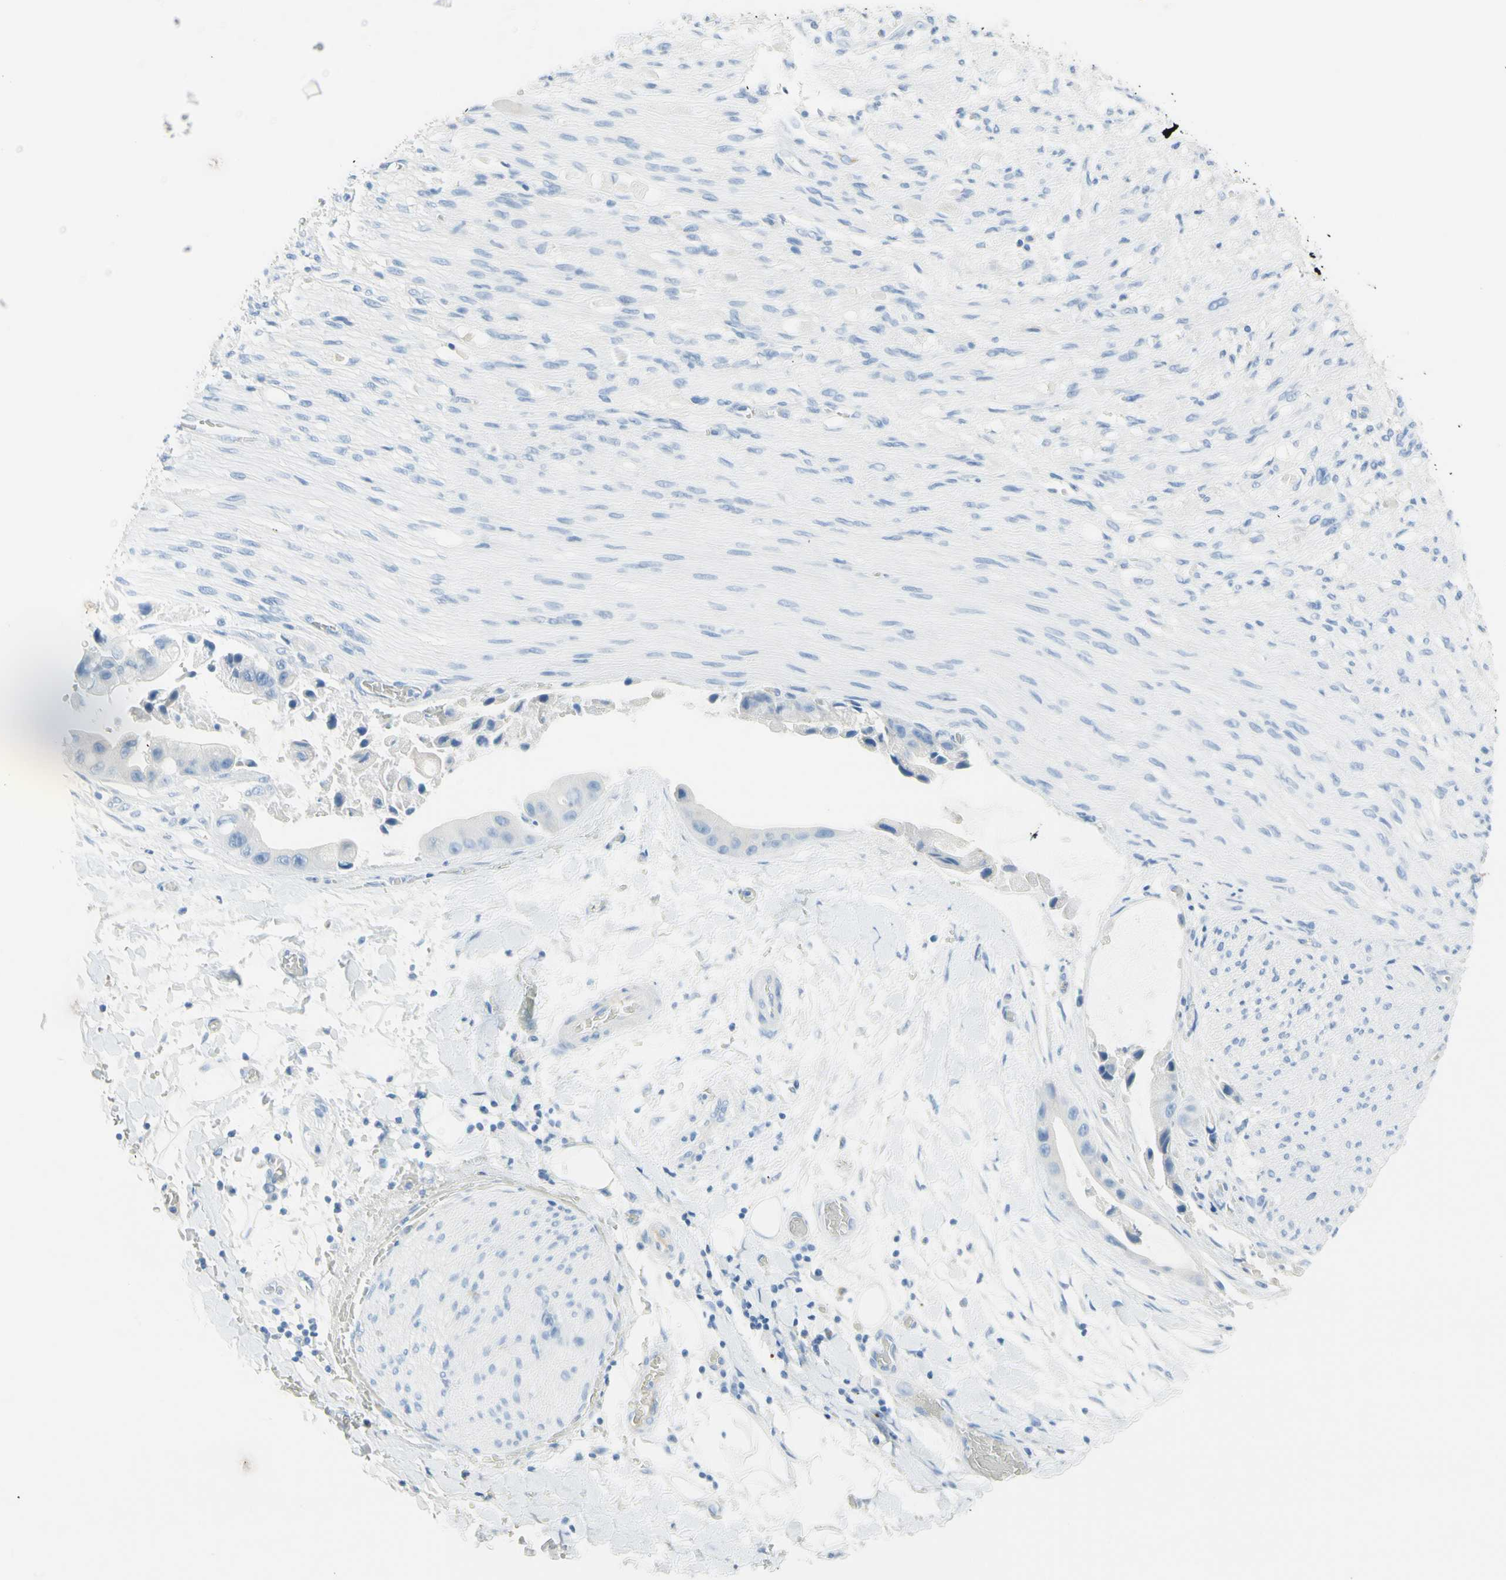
{"staining": {"intensity": "negative", "quantity": "none", "location": "none"}, "tissue": "adipose tissue", "cell_type": "Adipocytes", "image_type": "normal", "snomed": [{"axis": "morphology", "description": "Normal tissue, NOS"}, {"axis": "morphology", "description": "Cholangiocarcinoma"}, {"axis": "topography", "description": "Liver"}, {"axis": "topography", "description": "Peripheral nerve tissue"}], "caption": "Immunohistochemistry of benign adipose tissue reveals no staining in adipocytes.", "gene": "IL6ST", "patient": {"sex": "male", "age": 50}}